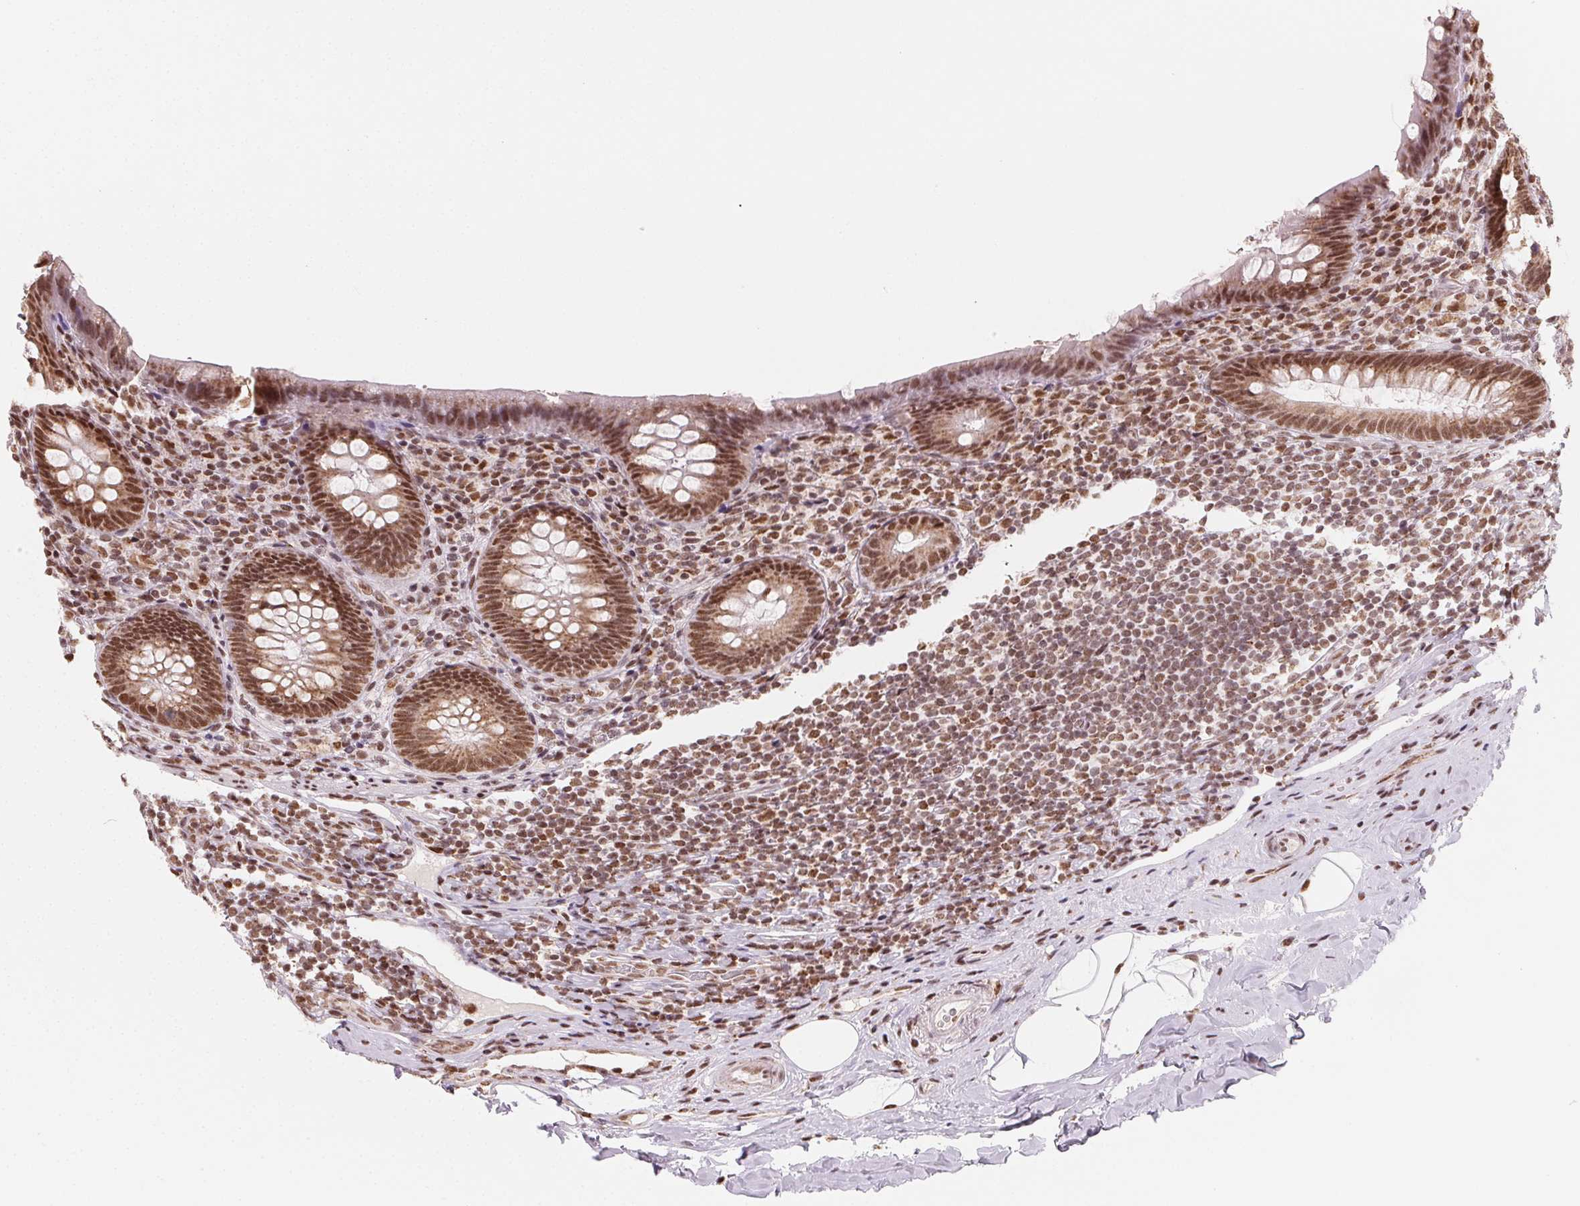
{"staining": {"intensity": "moderate", "quantity": ">75%", "location": "cytoplasmic/membranous,nuclear"}, "tissue": "appendix", "cell_type": "Glandular cells", "image_type": "normal", "snomed": [{"axis": "morphology", "description": "Normal tissue, NOS"}, {"axis": "topography", "description": "Appendix"}], "caption": "This photomicrograph reveals IHC staining of normal human appendix, with medium moderate cytoplasmic/membranous,nuclear positivity in about >75% of glandular cells.", "gene": "TOPORS", "patient": {"sex": "male", "age": 47}}